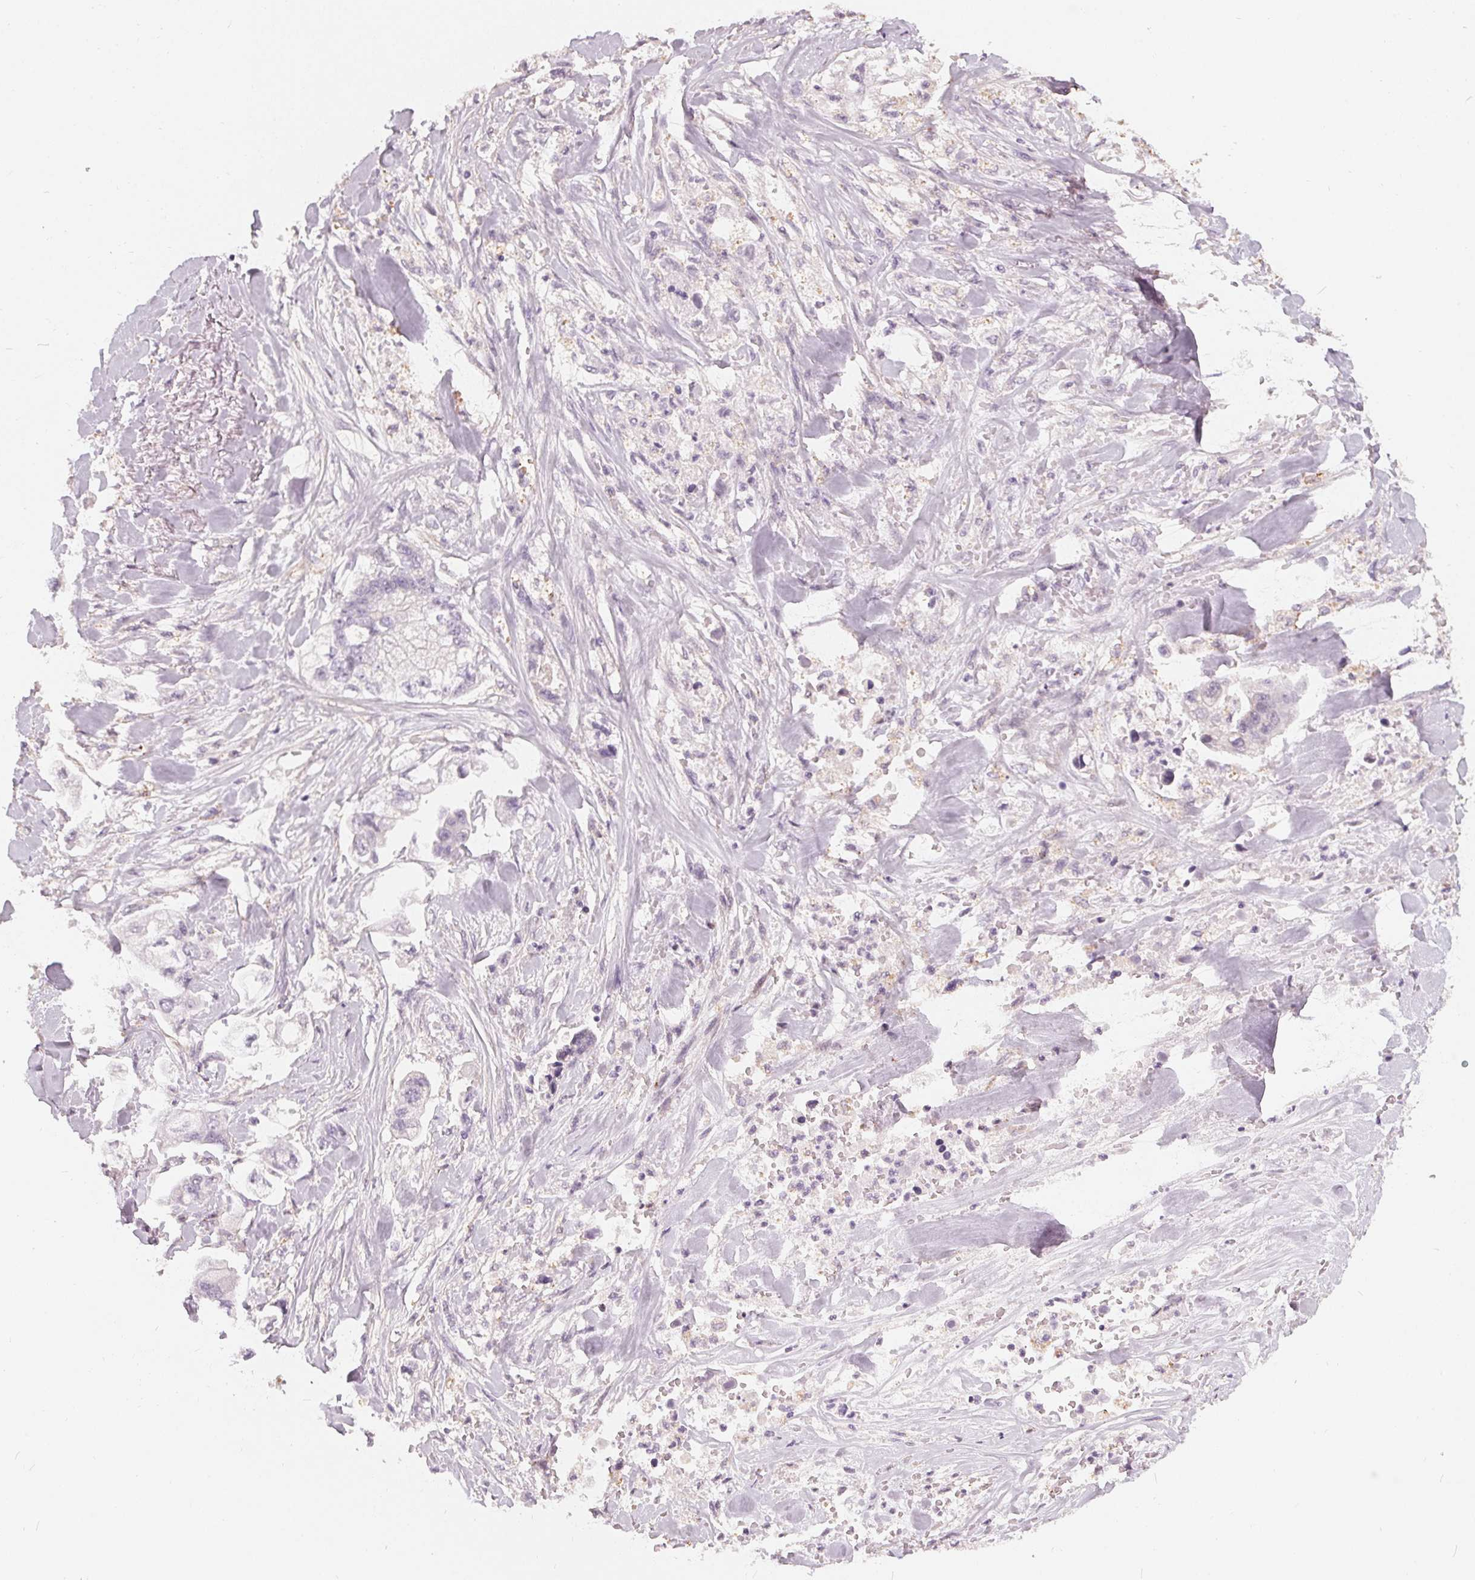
{"staining": {"intensity": "negative", "quantity": "none", "location": "none"}, "tissue": "stomach cancer", "cell_type": "Tumor cells", "image_type": "cancer", "snomed": [{"axis": "morphology", "description": "Adenocarcinoma, NOS"}, {"axis": "topography", "description": "Stomach"}], "caption": "This is an IHC photomicrograph of stomach adenocarcinoma. There is no positivity in tumor cells.", "gene": "HOPX", "patient": {"sex": "male", "age": 62}}